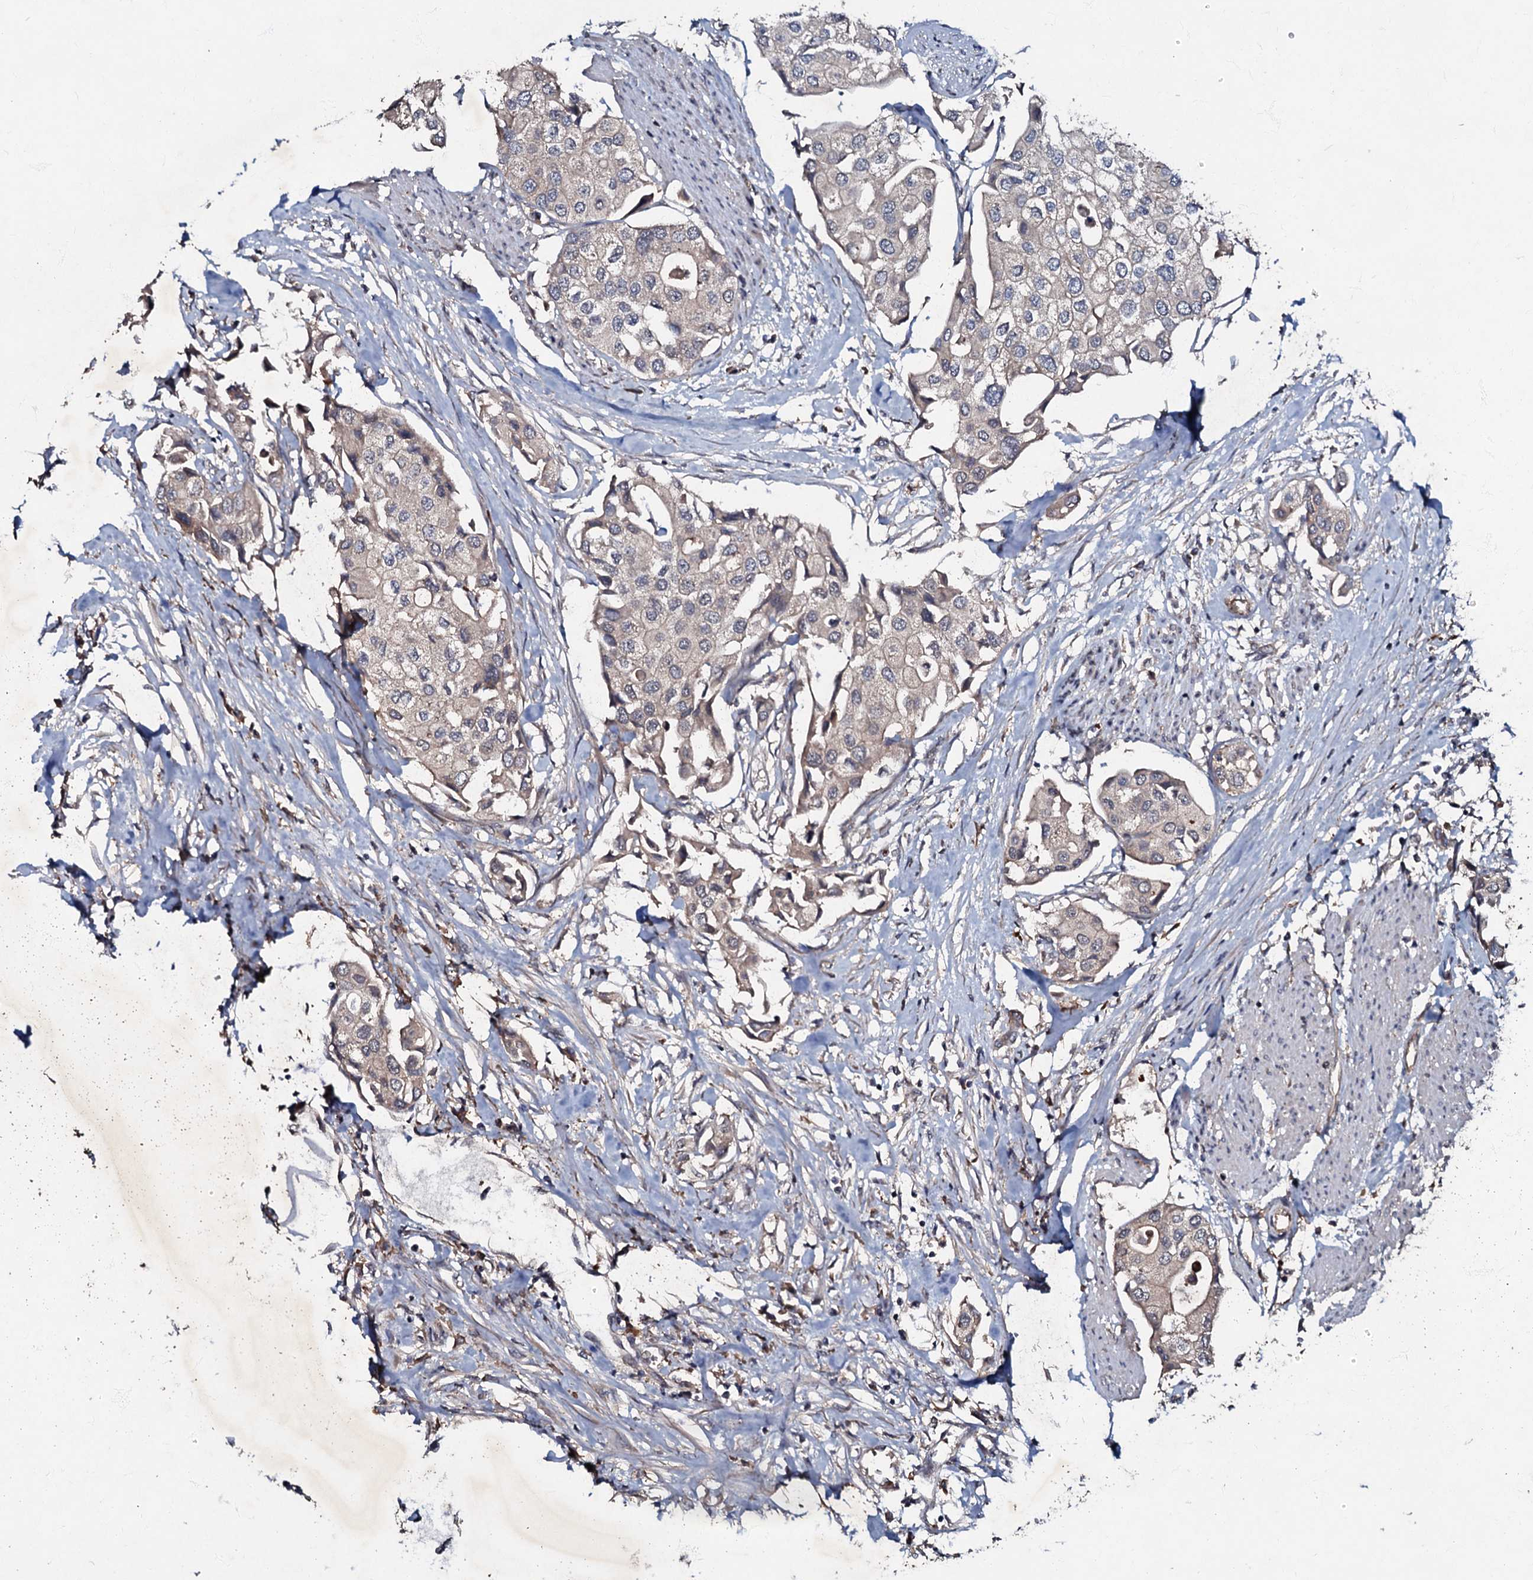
{"staining": {"intensity": "negative", "quantity": "none", "location": "none"}, "tissue": "urothelial cancer", "cell_type": "Tumor cells", "image_type": "cancer", "snomed": [{"axis": "morphology", "description": "Urothelial carcinoma, High grade"}, {"axis": "topography", "description": "Urinary bladder"}], "caption": "Immunohistochemistry (IHC) of urothelial carcinoma (high-grade) shows no positivity in tumor cells.", "gene": "MANSC4", "patient": {"sex": "male", "age": 64}}